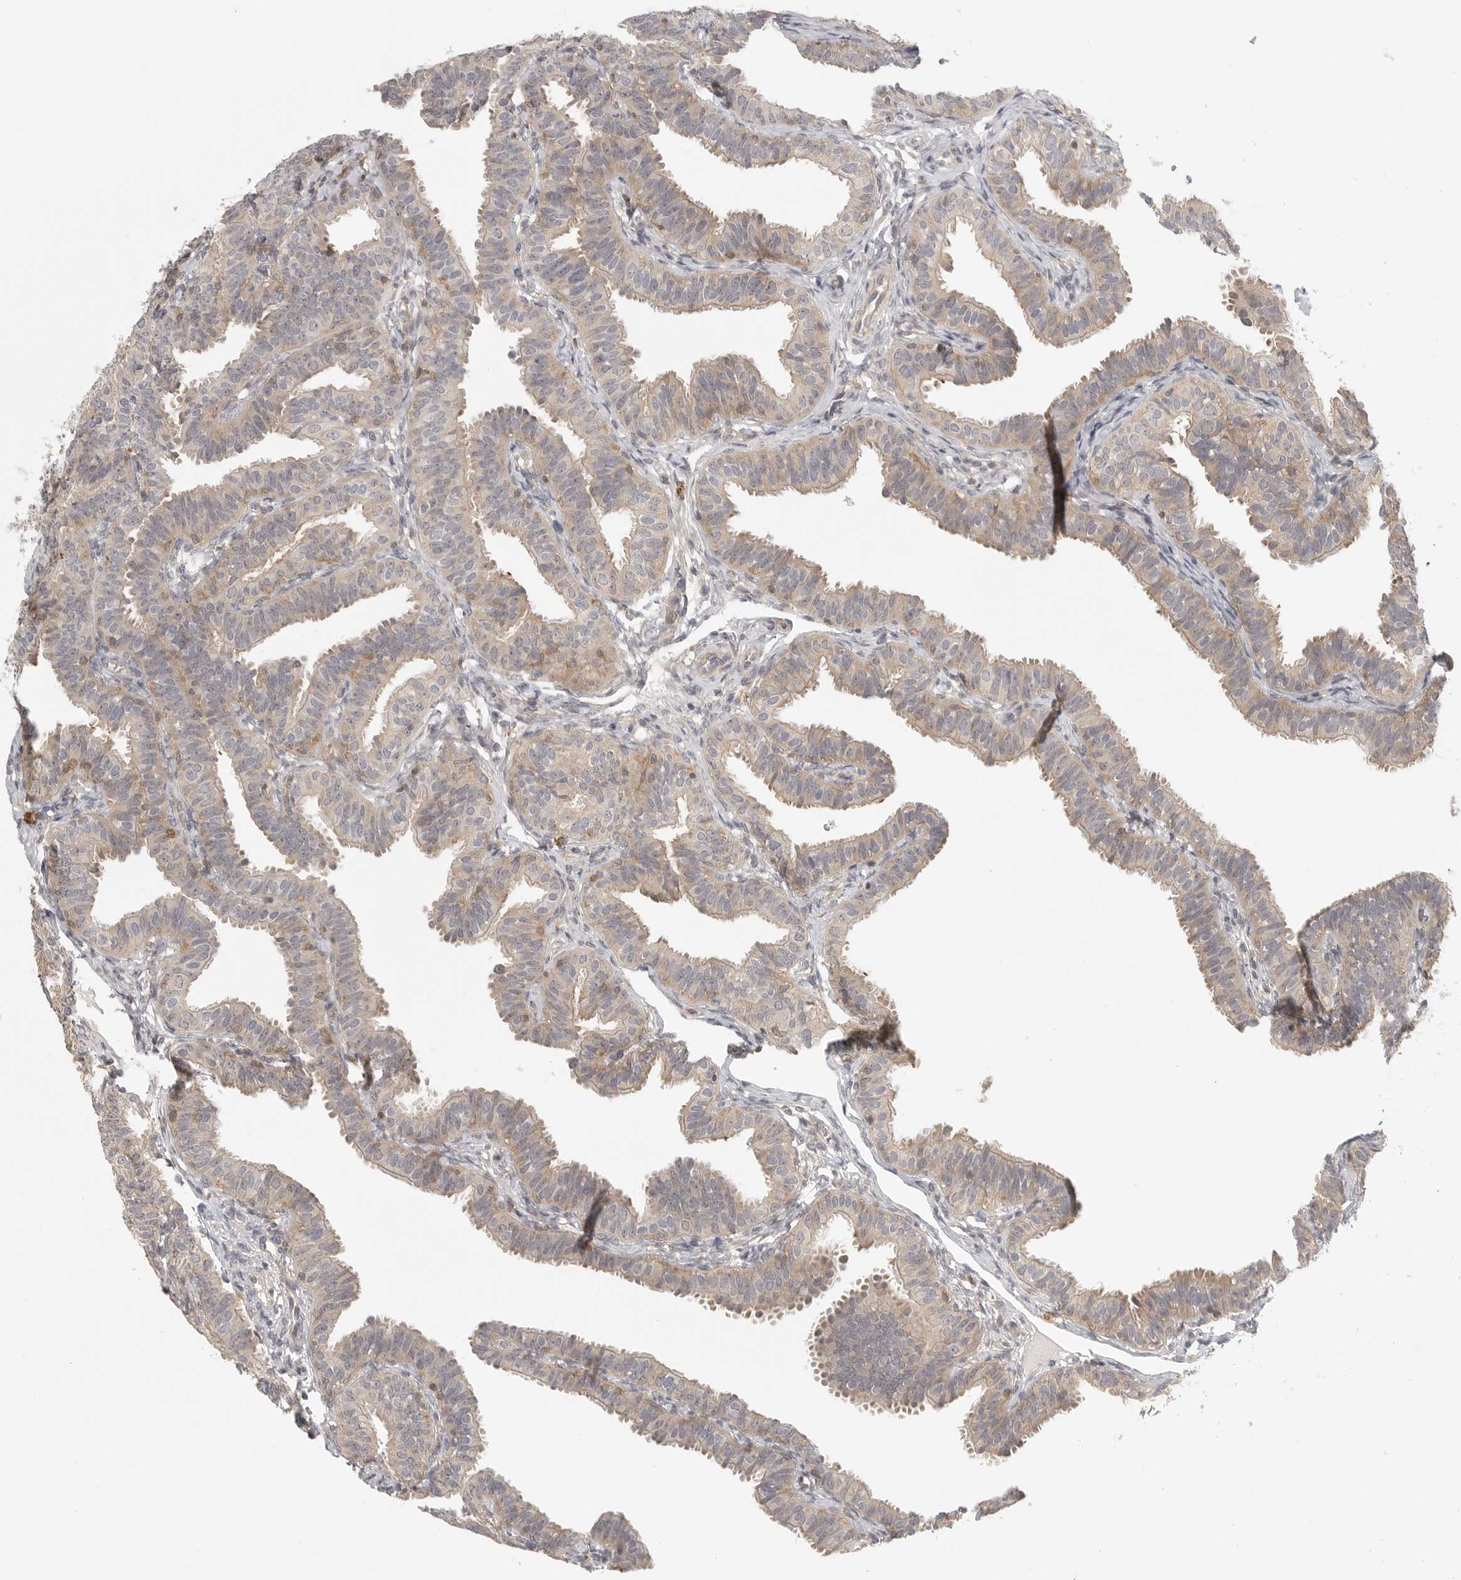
{"staining": {"intensity": "weak", "quantity": "25%-75%", "location": "cytoplasmic/membranous"}, "tissue": "fallopian tube", "cell_type": "Glandular cells", "image_type": "normal", "snomed": [{"axis": "morphology", "description": "Normal tissue, NOS"}, {"axis": "topography", "description": "Fallopian tube"}], "caption": "Immunohistochemistry (IHC) (DAB) staining of unremarkable human fallopian tube shows weak cytoplasmic/membranous protein positivity in approximately 25%-75% of glandular cells.", "gene": "DBNL", "patient": {"sex": "female", "age": 35}}